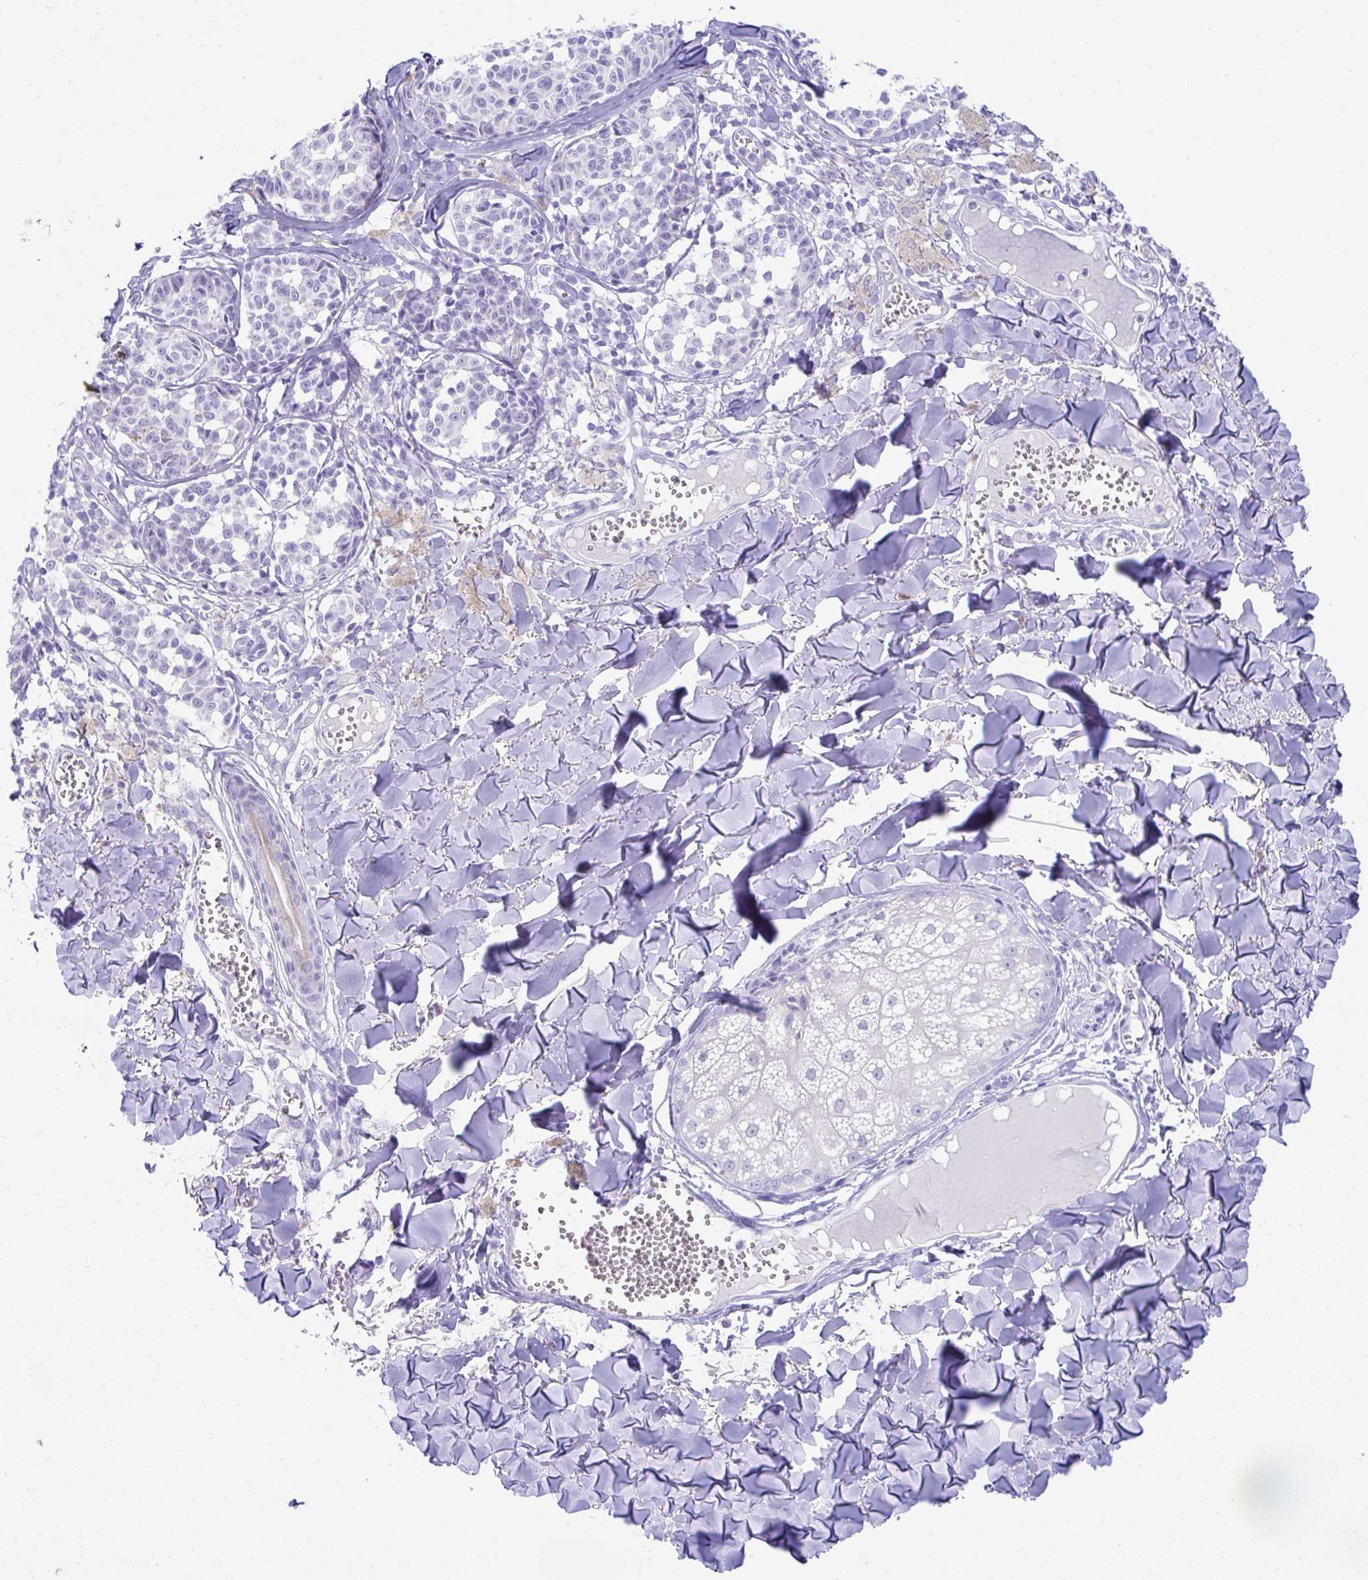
{"staining": {"intensity": "negative", "quantity": "none", "location": "none"}, "tissue": "melanoma", "cell_type": "Tumor cells", "image_type": "cancer", "snomed": [{"axis": "morphology", "description": "Malignant melanoma, NOS"}, {"axis": "topography", "description": "Skin"}], "caption": "High magnification brightfield microscopy of malignant melanoma stained with DAB (3,3'-diaminobenzidine) (brown) and counterstained with hematoxylin (blue): tumor cells show no significant expression. (Immunohistochemistry (ihc), brightfield microscopy, high magnification).", "gene": "PSCA", "patient": {"sex": "female", "age": 43}}